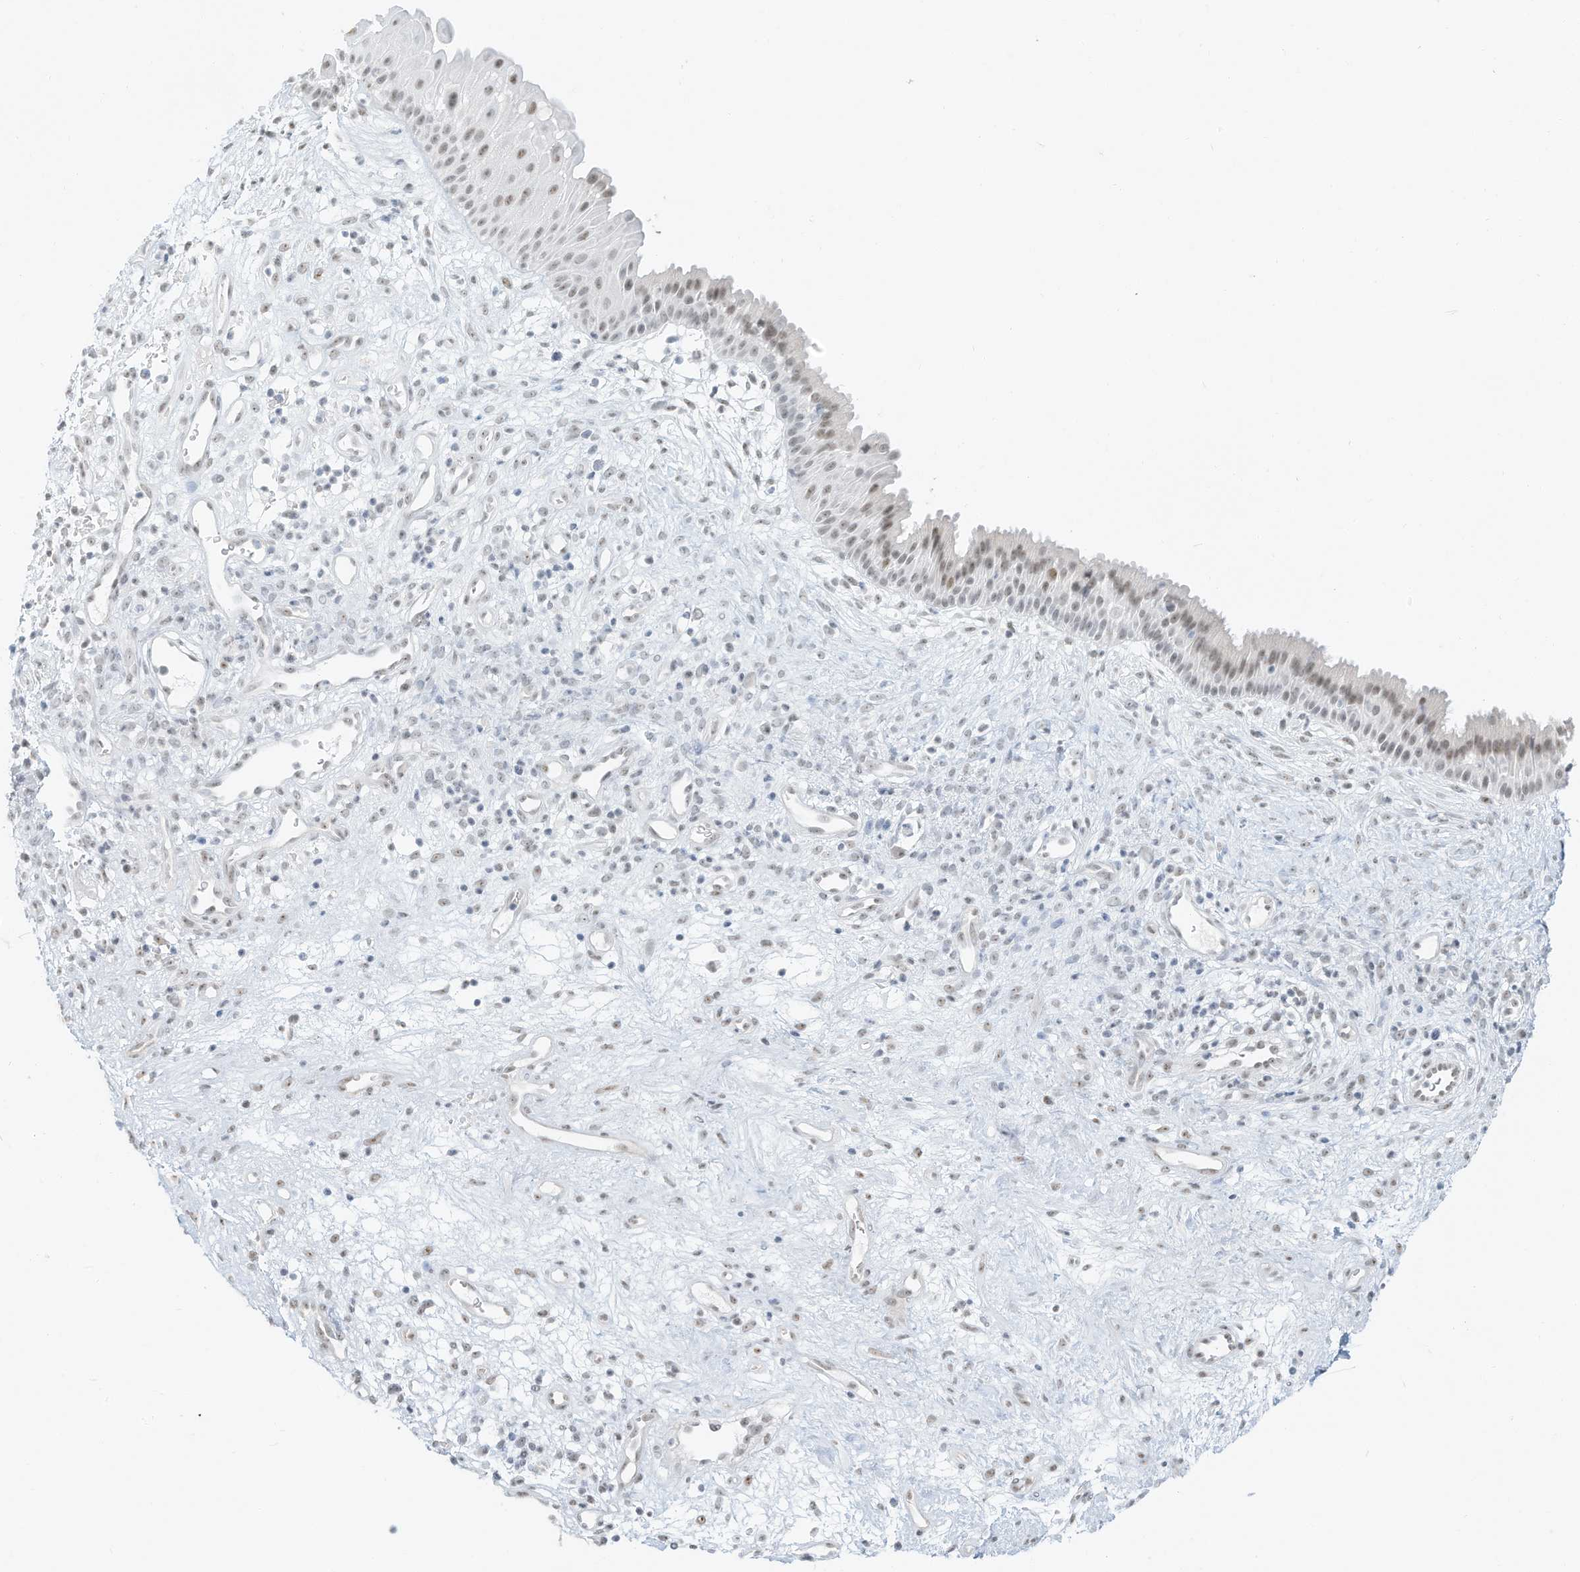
{"staining": {"intensity": "weak", "quantity": "25%-75%", "location": "nuclear"}, "tissue": "nasopharynx", "cell_type": "Respiratory epithelial cells", "image_type": "normal", "snomed": [{"axis": "morphology", "description": "Normal tissue, NOS"}, {"axis": "topography", "description": "Nasopharynx"}], "caption": "A low amount of weak nuclear positivity is appreciated in approximately 25%-75% of respiratory epithelial cells in normal nasopharynx.", "gene": "PGC", "patient": {"sex": "male", "age": 22}}